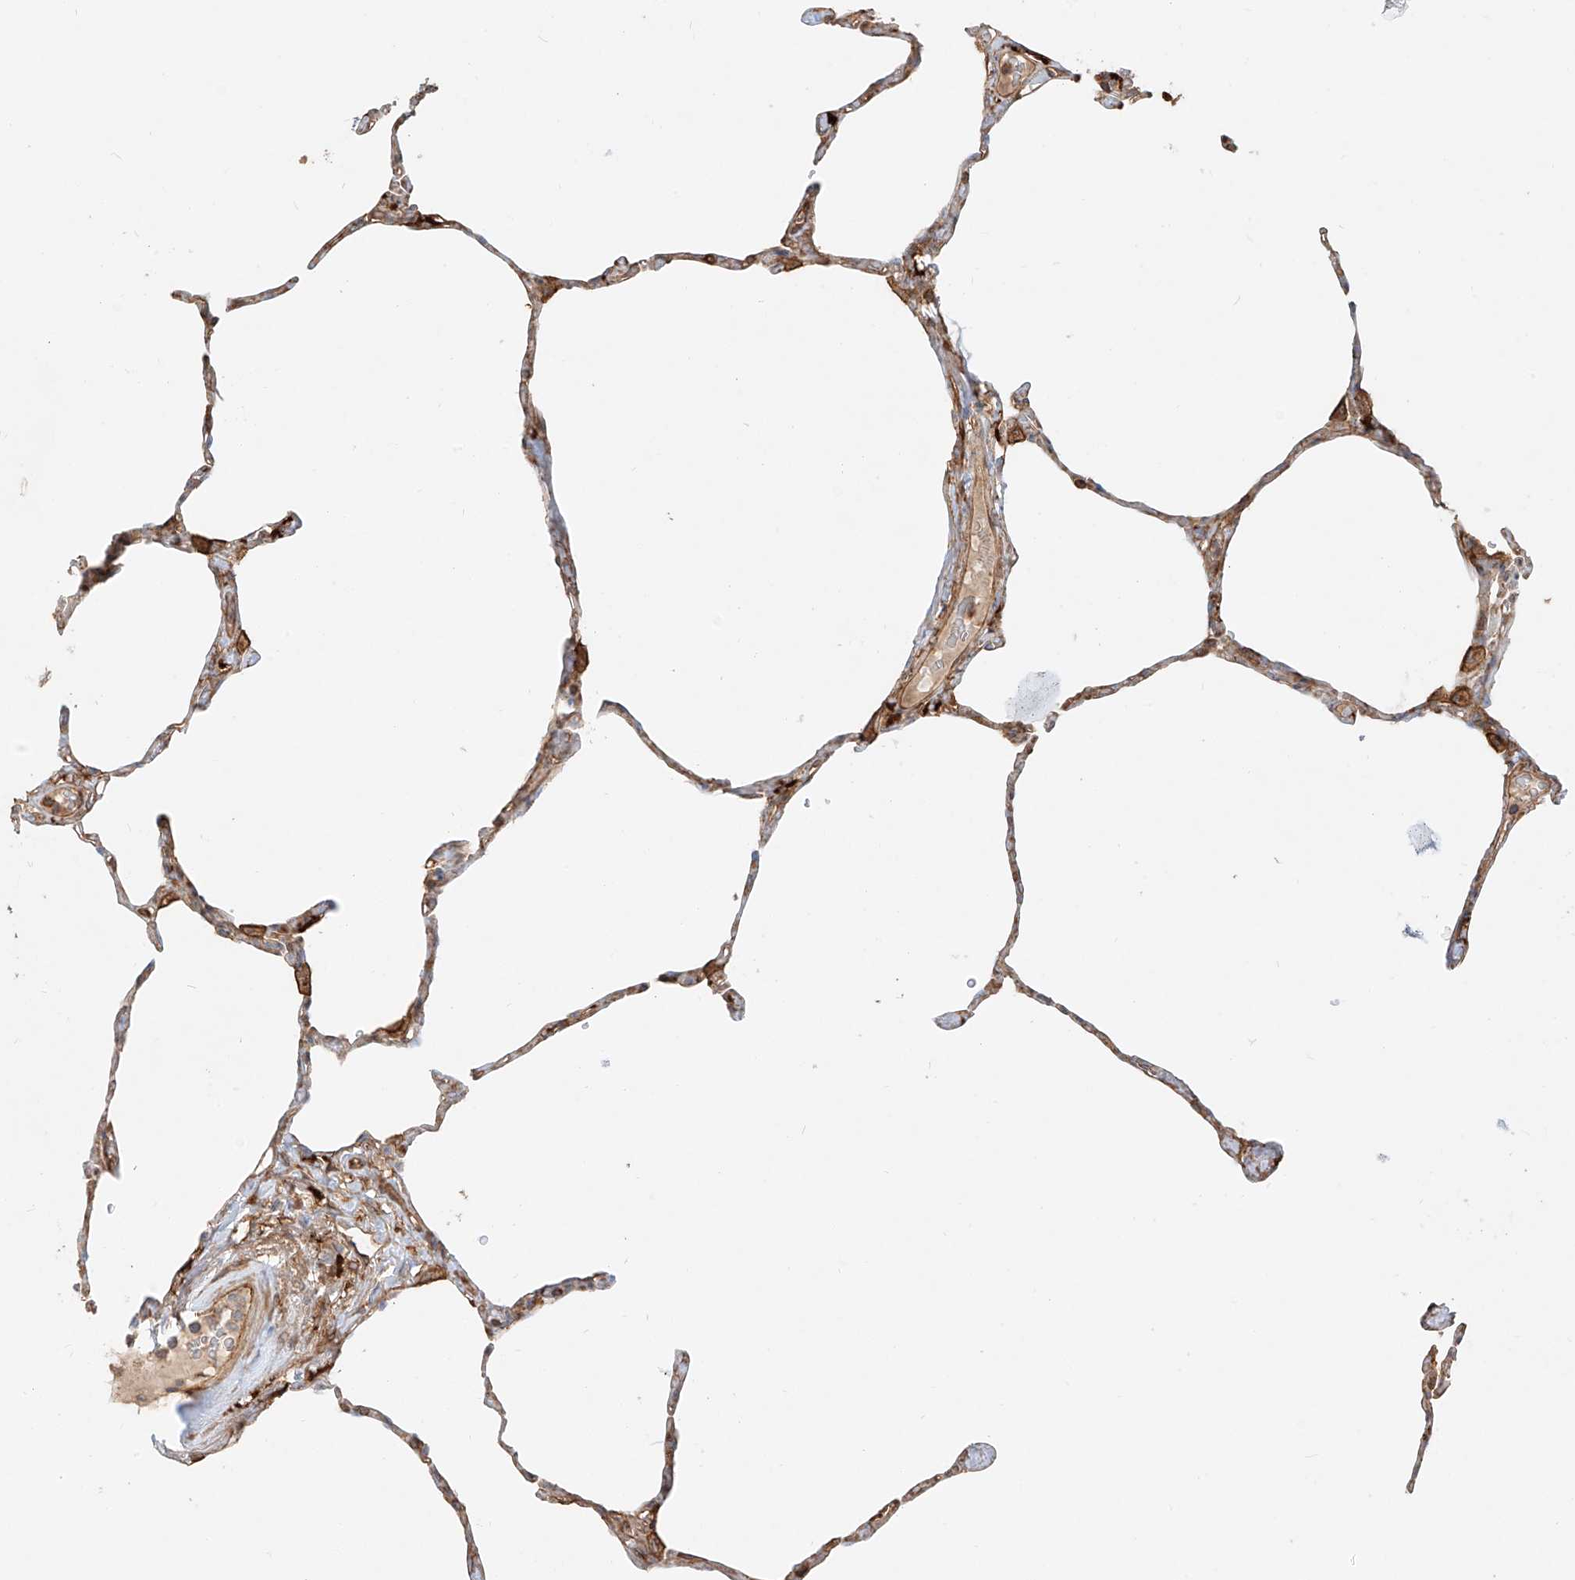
{"staining": {"intensity": "moderate", "quantity": "<25%", "location": "cytoplasmic/membranous"}, "tissue": "lung", "cell_type": "Alveolar cells", "image_type": "normal", "snomed": [{"axis": "morphology", "description": "Normal tissue, NOS"}, {"axis": "topography", "description": "Lung"}], "caption": "The photomicrograph exhibits a brown stain indicating the presence of a protein in the cytoplasmic/membranous of alveolar cells in lung.", "gene": "SNX9", "patient": {"sex": "male", "age": 65}}